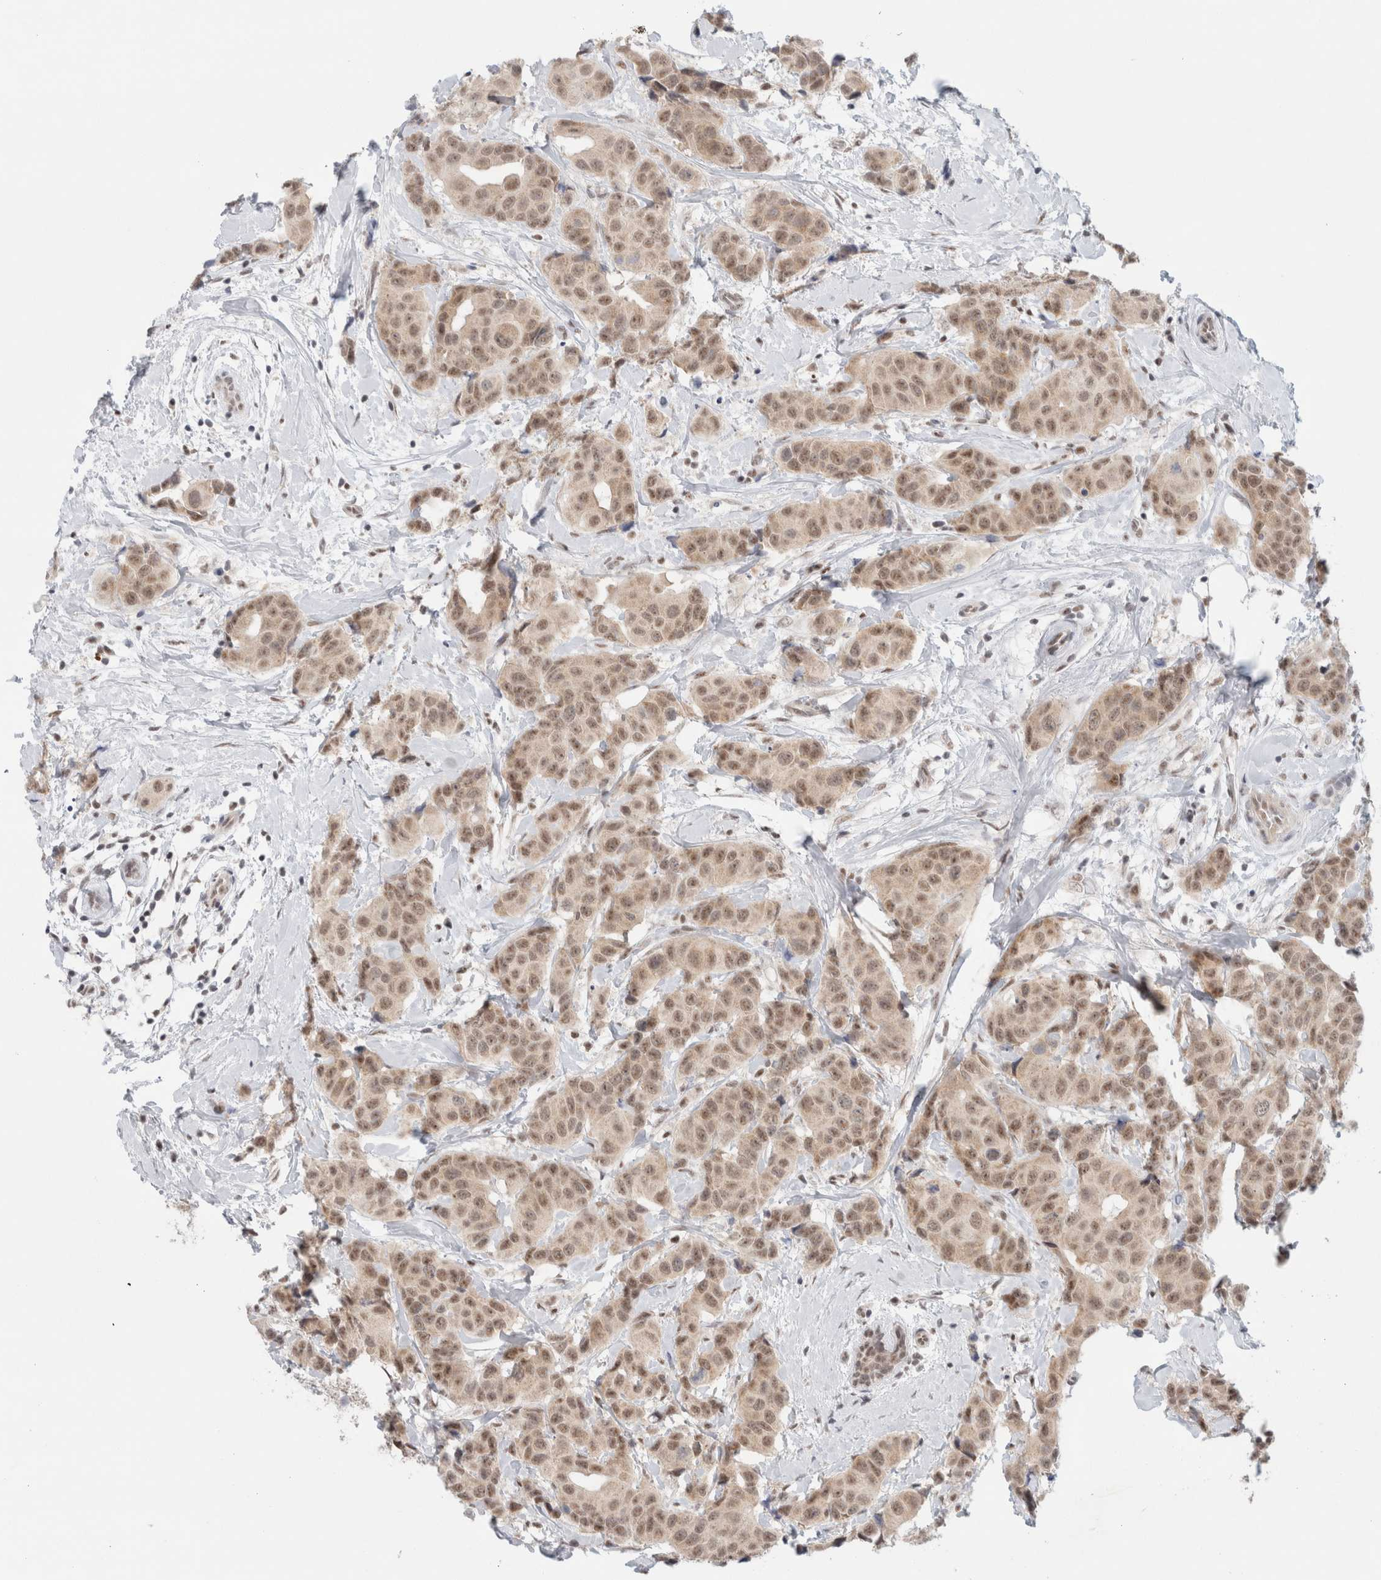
{"staining": {"intensity": "moderate", "quantity": ">75%", "location": "nuclear"}, "tissue": "breast cancer", "cell_type": "Tumor cells", "image_type": "cancer", "snomed": [{"axis": "morphology", "description": "Normal tissue, NOS"}, {"axis": "morphology", "description": "Duct carcinoma"}, {"axis": "topography", "description": "Breast"}], "caption": "This image exhibits immunohistochemistry (IHC) staining of infiltrating ductal carcinoma (breast), with medium moderate nuclear expression in about >75% of tumor cells.", "gene": "TRMT12", "patient": {"sex": "female", "age": 39}}